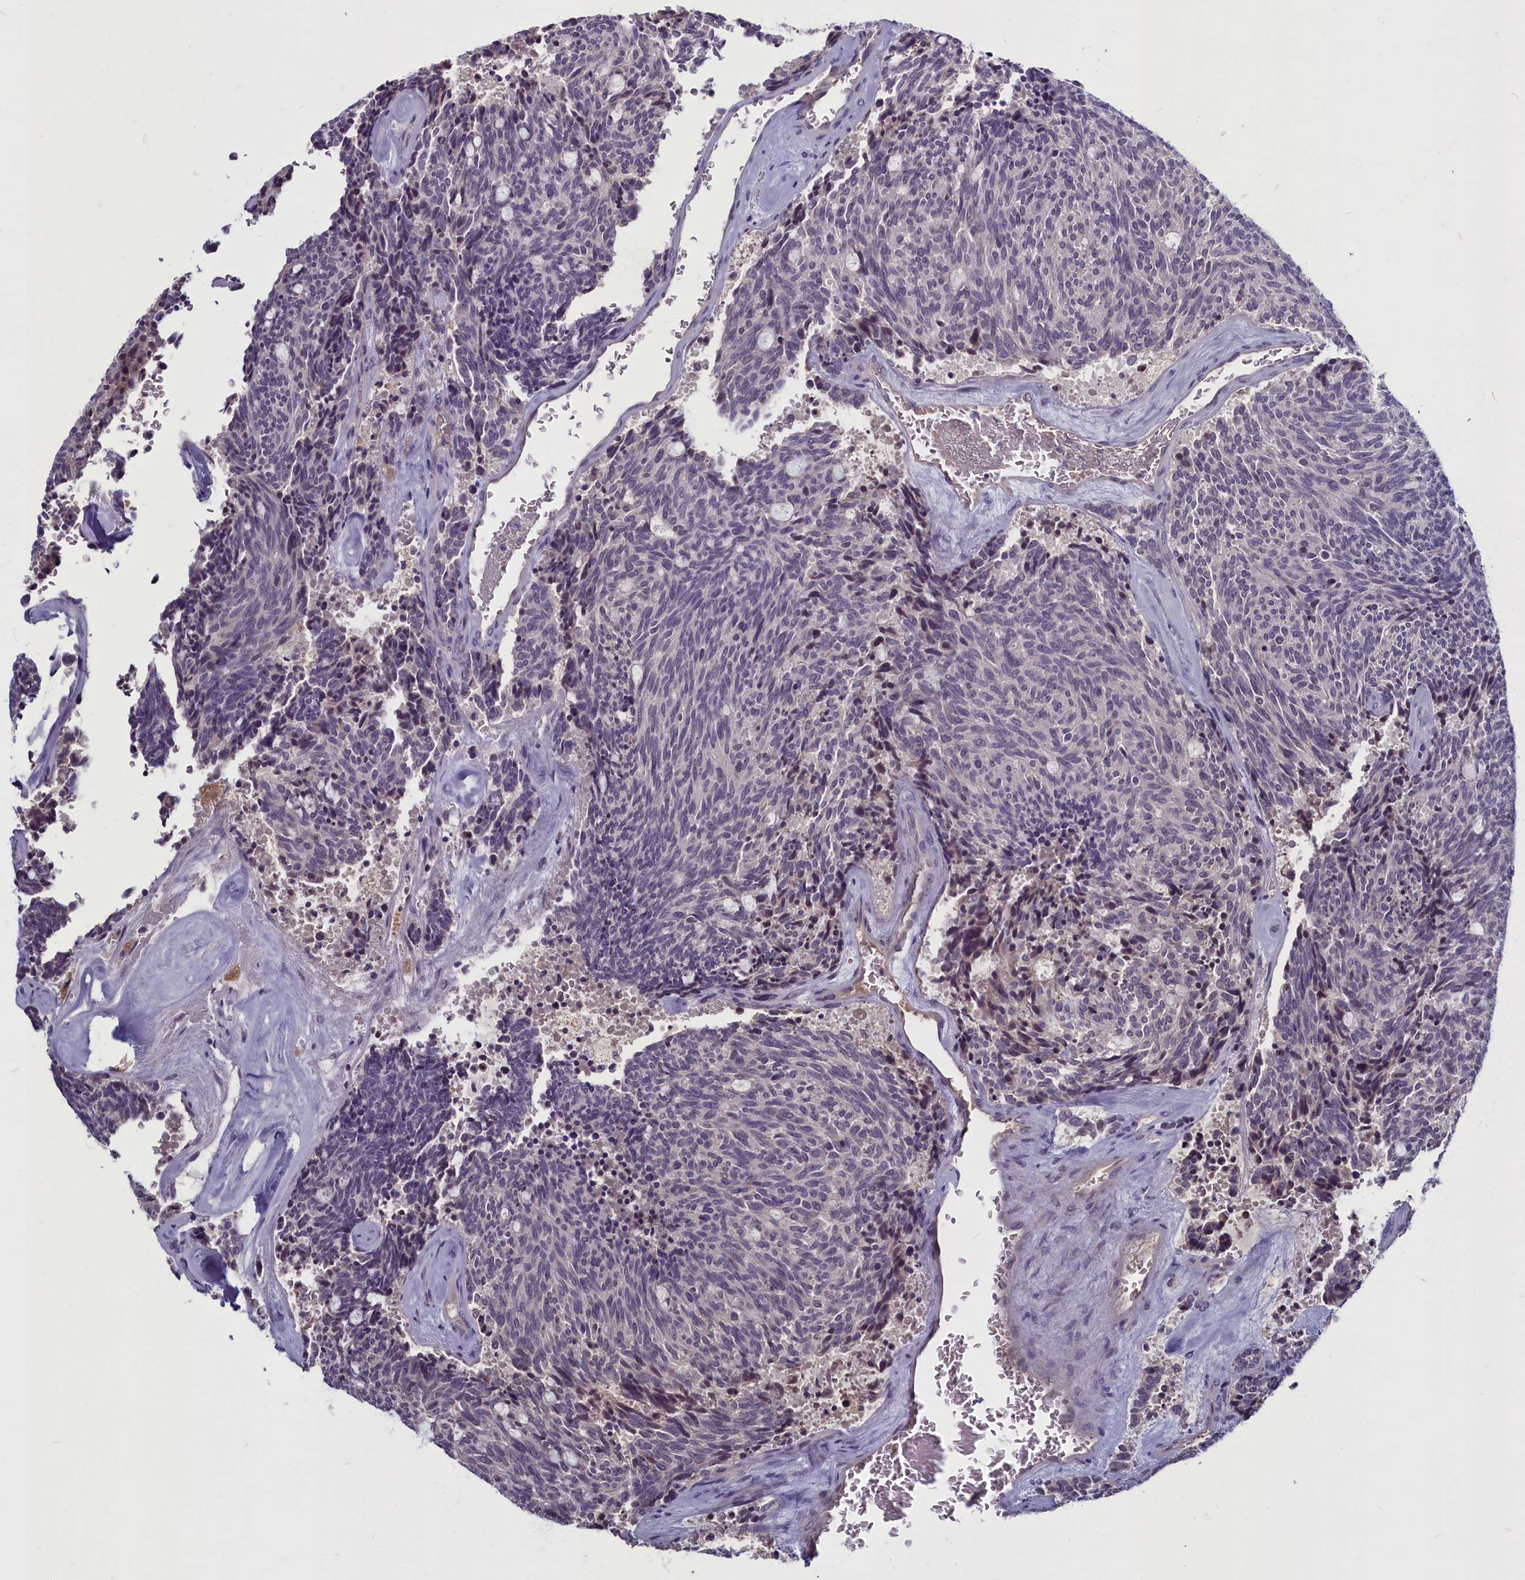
{"staining": {"intensity": "weak", "quantity": "<25%", "location": "nuclear"}, "tissue": "carcinoid", "cell_type": "Tumor cells", "image_type": "cancer", "snomed": [{"axis": "morphology", "description": "Carcinoid, malignant, NOS"}, {"axis": "topography", "description": "Pancreas"}], "caption": "Immunohistochemistry (IHC) image of carcinoid (malignant) stained for a protein (brown), which reveals no staining in tumor cells.", "gene": "SV2C", "patient": {"sex": "female", "age": 54}}